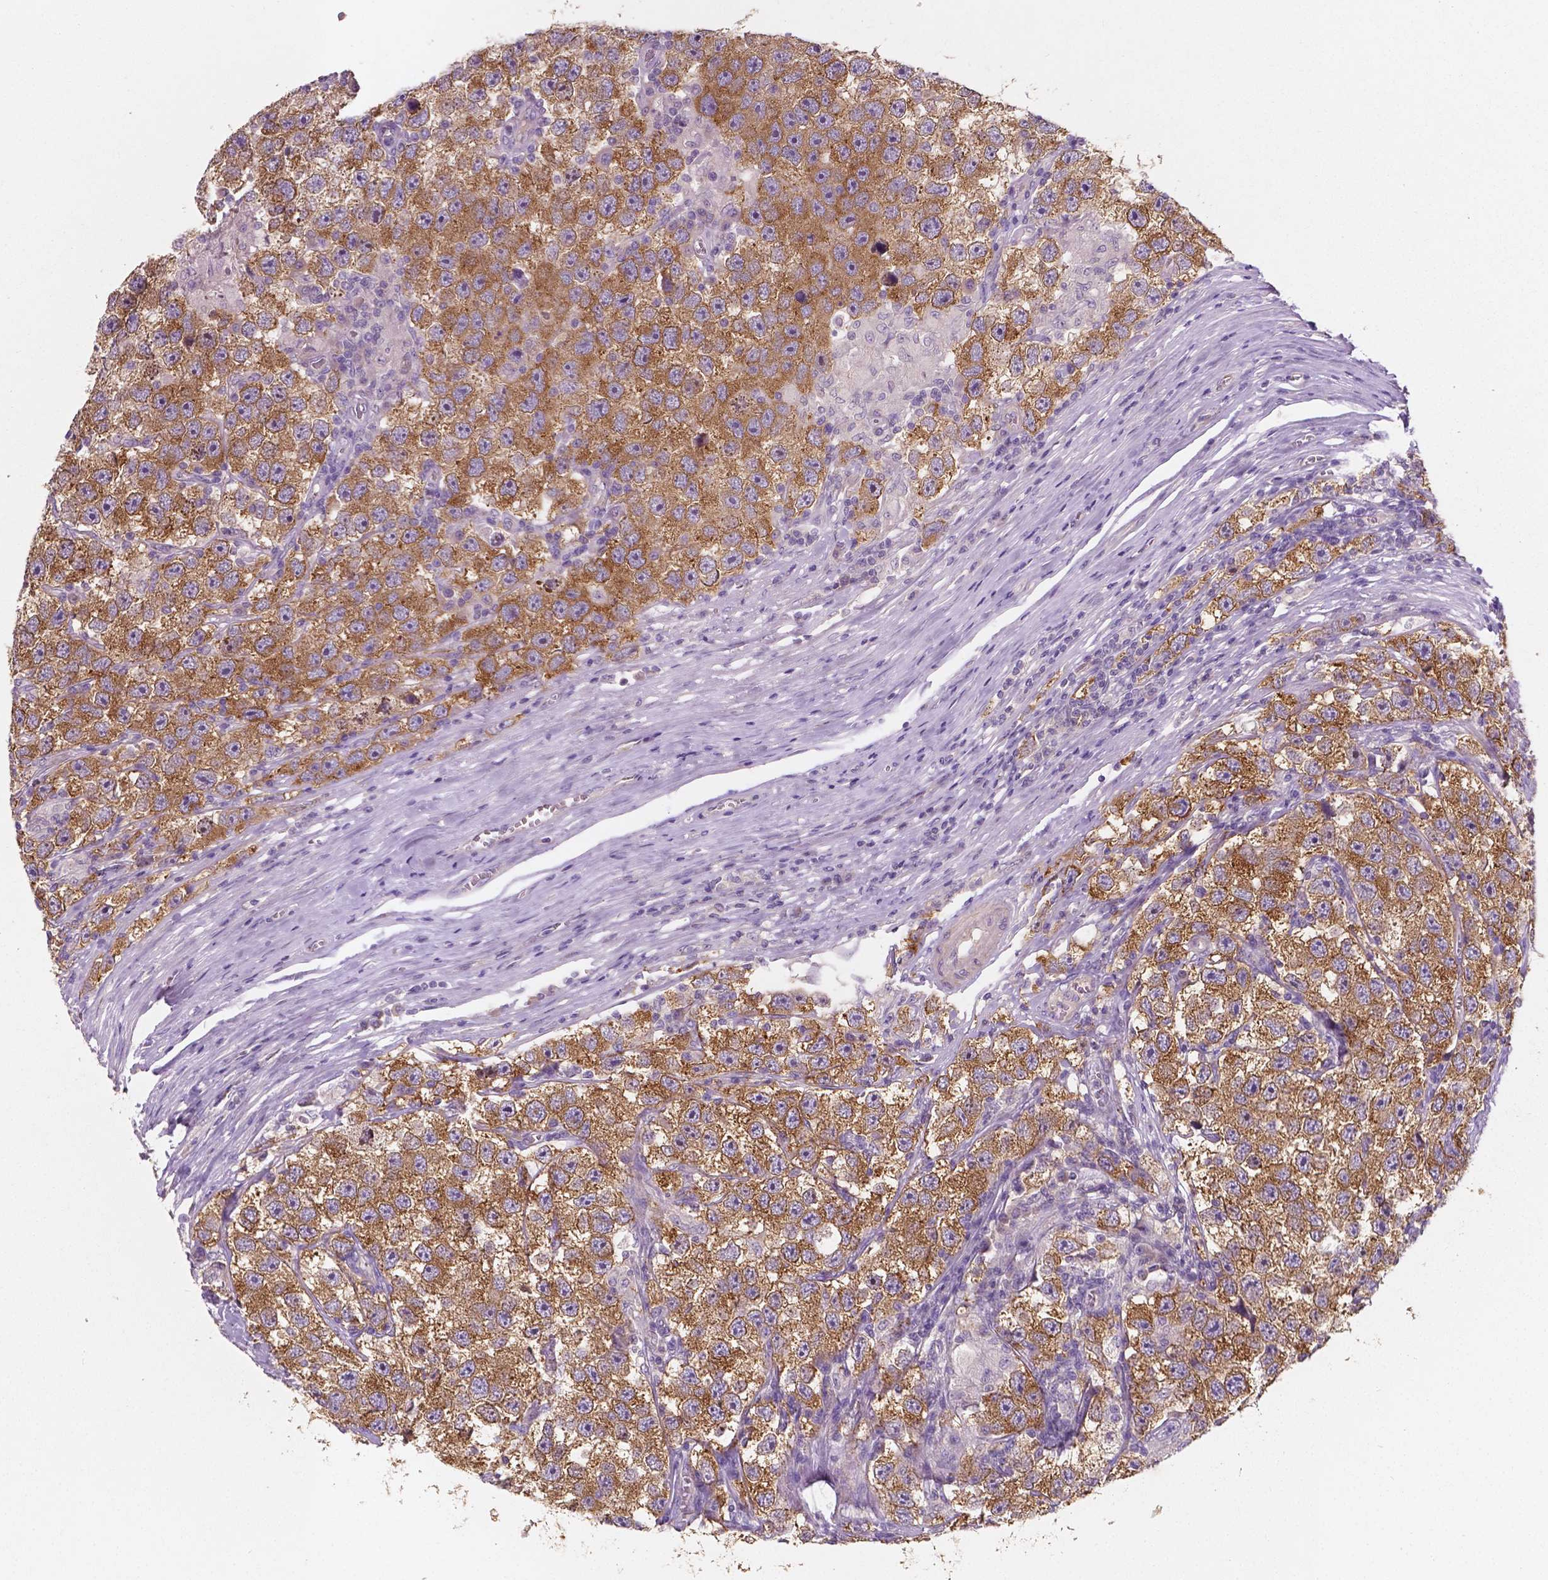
{"staining": {"intensity": "moderate", "quantity": ">75%", "location": "cytoplasmic/membranous"}, "tissue": "testis cancer", "cell_type": "Tumor cells", "image_type": "cancer", "snomed": [{"axis": "morphology", "description": "Seminoma, NOS"}, {"axis": "topography", "description": "Testis"}], "caption": "The micrograph displays staining of testis seminoma, revealing moderate cytoplasmic/membranous protein staining (brown color) within tumor cells.", "gene": "LSM14B", "patient": {"sex": "male", "age": 26}}